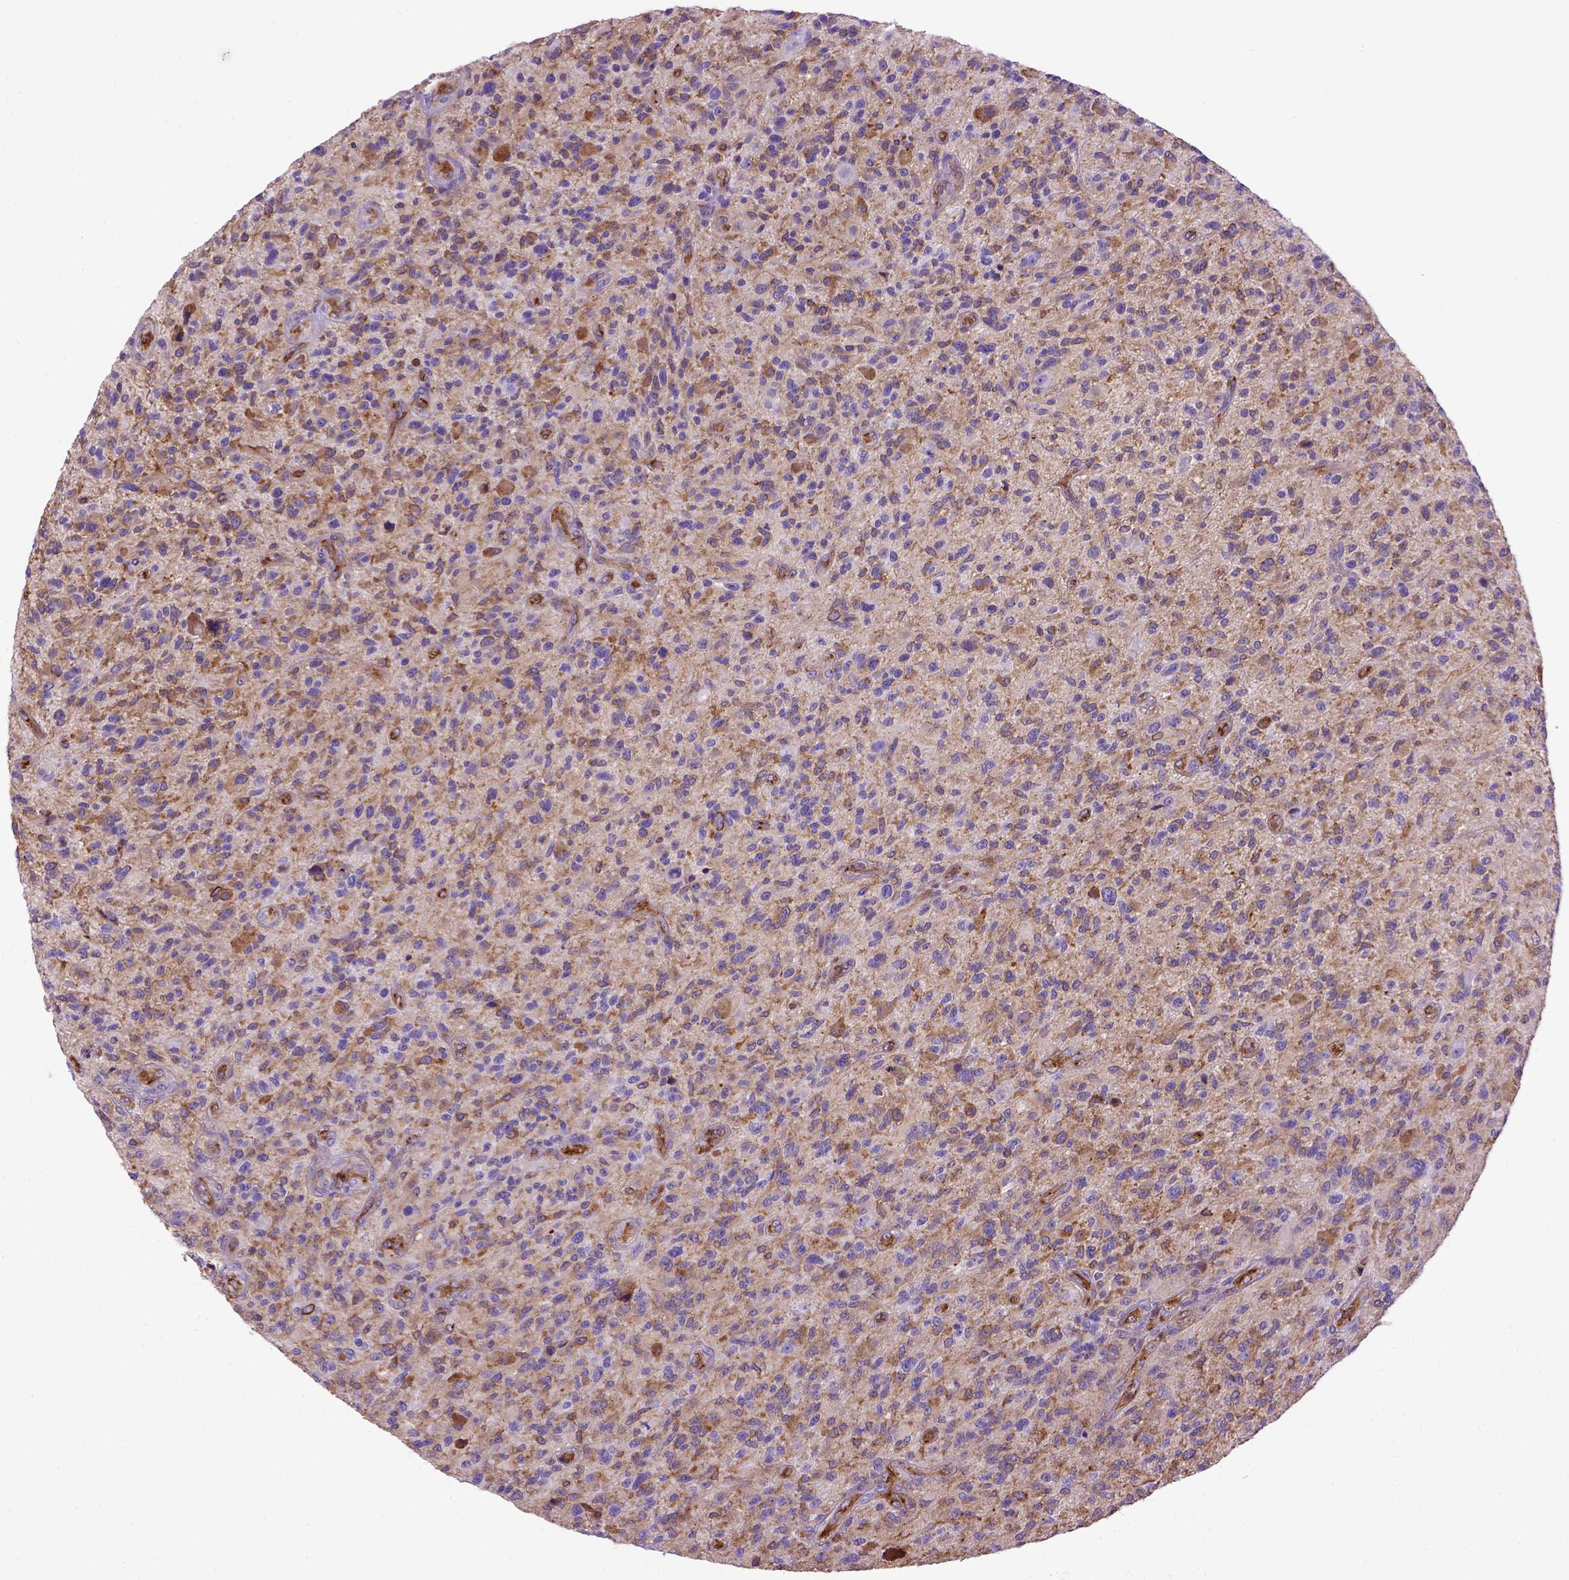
{"staining": {"intensity": "moderate", "quantity": "<25%", "location": "cytoplasmic/membranous"}, "tissue": "glioma", "cell_type": "Tumor cells", "image_type": "cancer", "snomed": [{"axis": "morphology", "description": "Glioma, malignant, High grade"}, {"axis": "topography", "description": "Brain"}], "caption": "Protein expression analysis of human malignant high-grade glioma reveals moderate cytoplasmic/membranous positivity in approximately <25% of tumor cells. (Stains: DAB in brown, nuclei in blue, Microscopy: brightfield microscopy at high magnification).", "gene": "MVP", "patient": {"sex": "male", "age": 47}}